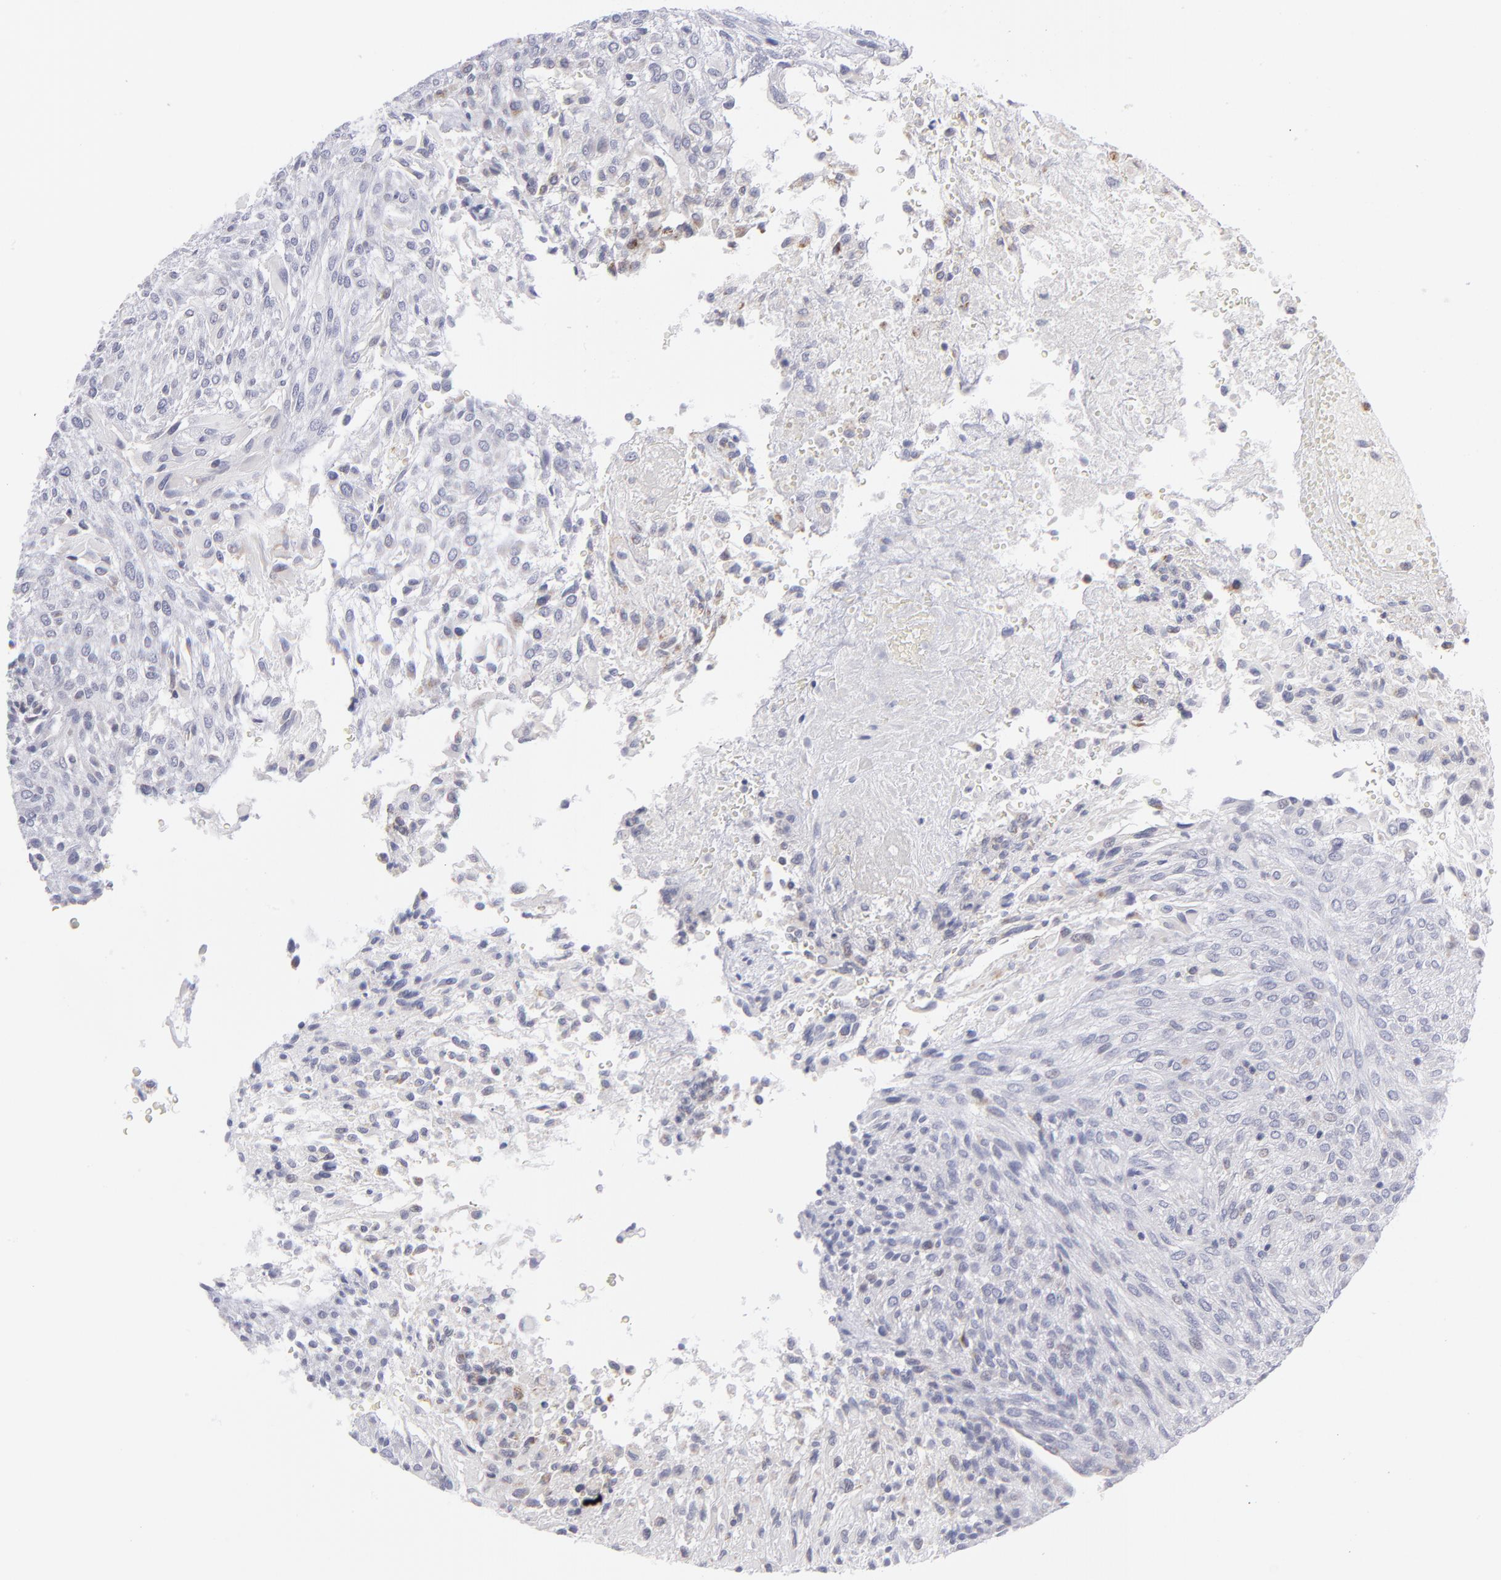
{"staining": {"intensity": "negative", "quantity": "none", "location": "none"}, "tissue": "glioma", "cell_type": "Tumor cells", "image_type": "cancer", "snomed": [{"axis": "morphology", "description": "Glioma, malignant, High grade"}, {"axis": "topography", "description": "Cerebral cortex"}], "caption": "An immunohistochemistry (IHC) photomicrograph of malignant high-grade glioma is shown. There is no staining in tumor cells of malignant high-grade glioma.", "gene": "MTHFD2", "patient": {"sex": "female", "age": 55}}